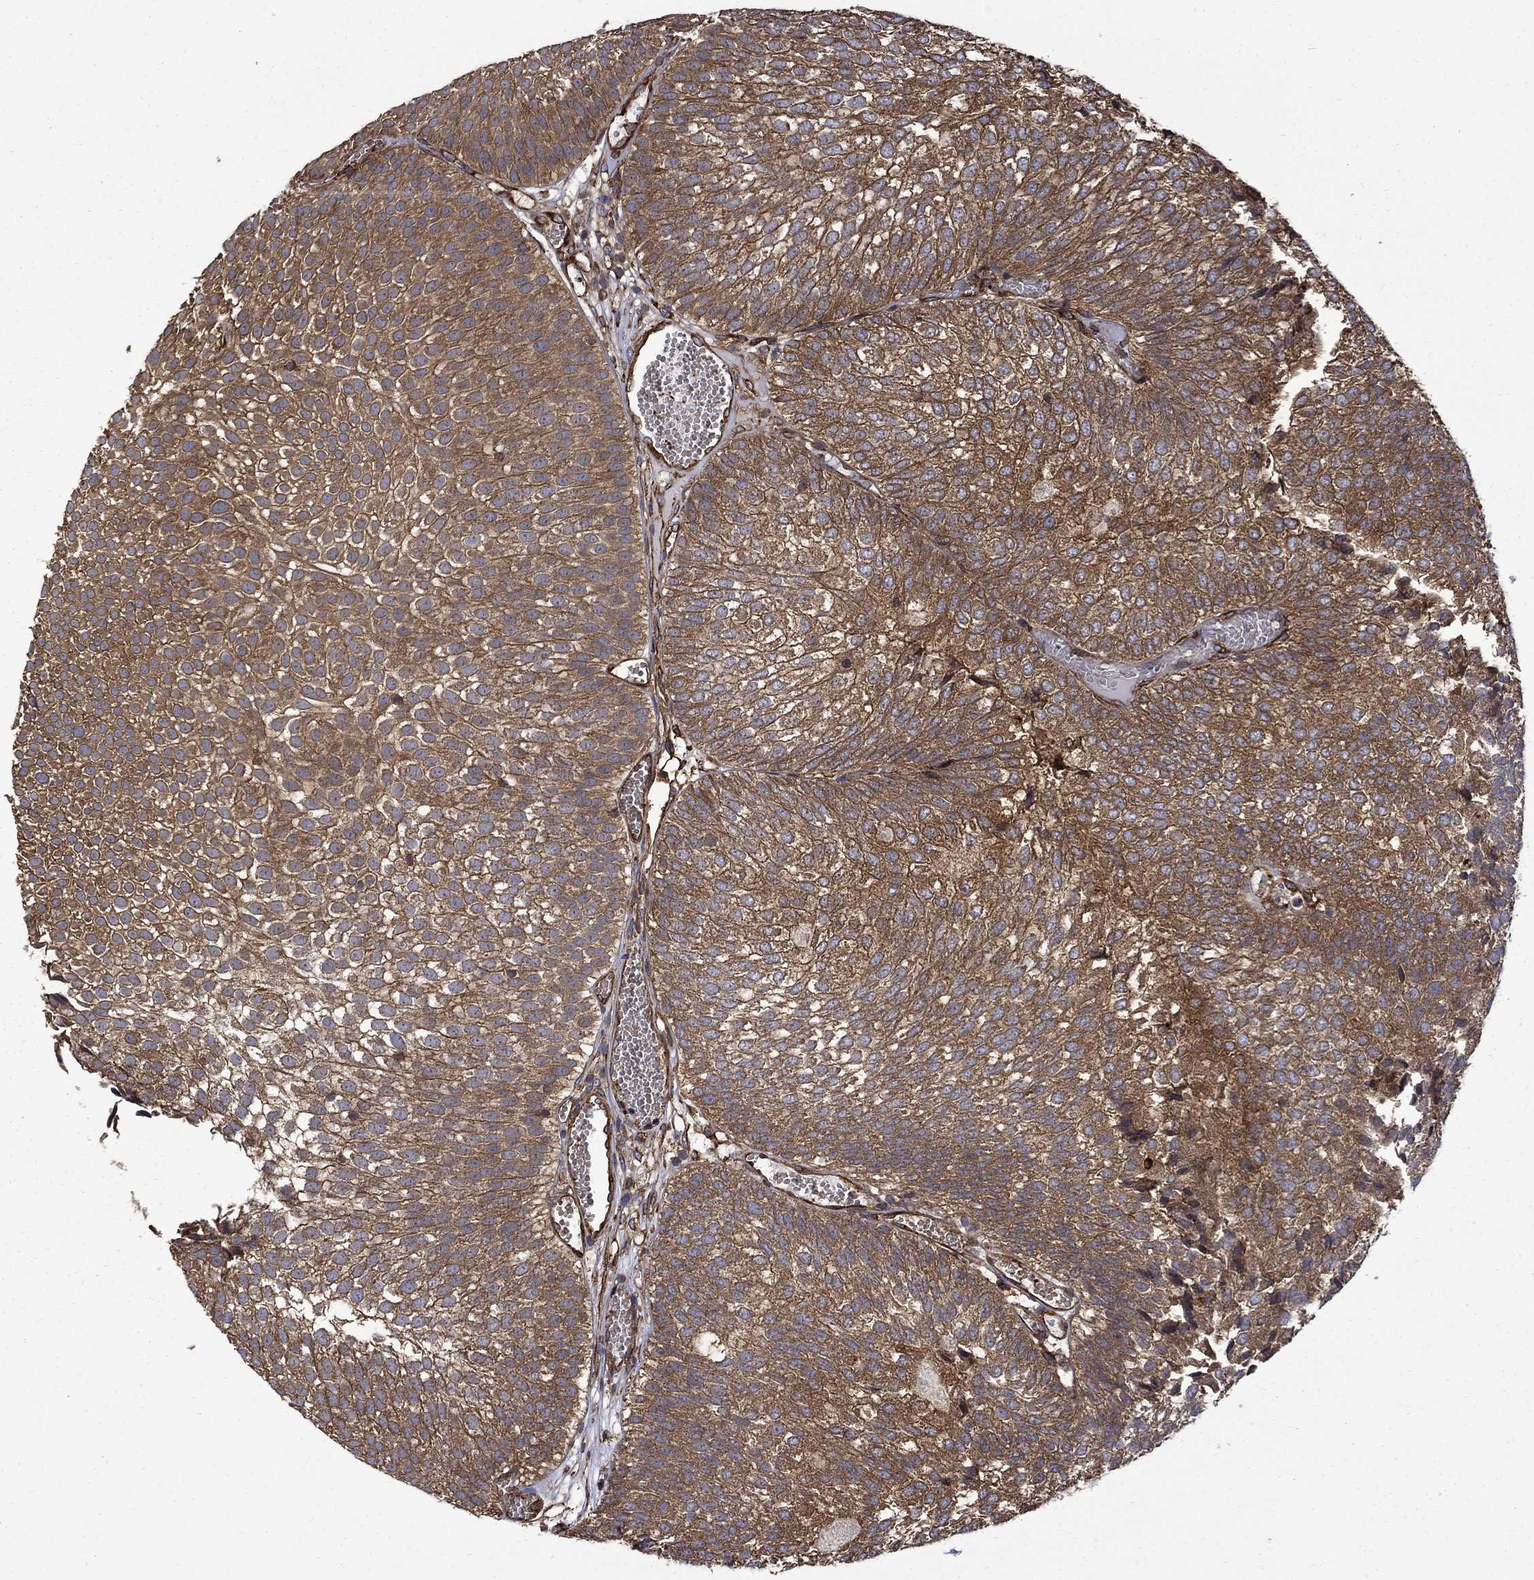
{"staining": {"intensity": "moderate", "quantity": "25%-75%", "location": "cytoplasmic/membranous"}, "tissue": "urothelial cancer", "cell_type": "Tumor cells", "image_type": "cancer", "snomed": [{"axis": "morphology", "description": "Urothelial carcinoma, Low grade"}, {"axis": "topography", "description": "Urinary bladder"}], "caption": "Immunohistochemical staining of urothelial cancer reveals moderate cytoplasmic/membranous protein staining in about 25%-75% of tumor cells.", "gene": "CUTC", "patient": {"sex": "male", "age": 52}}